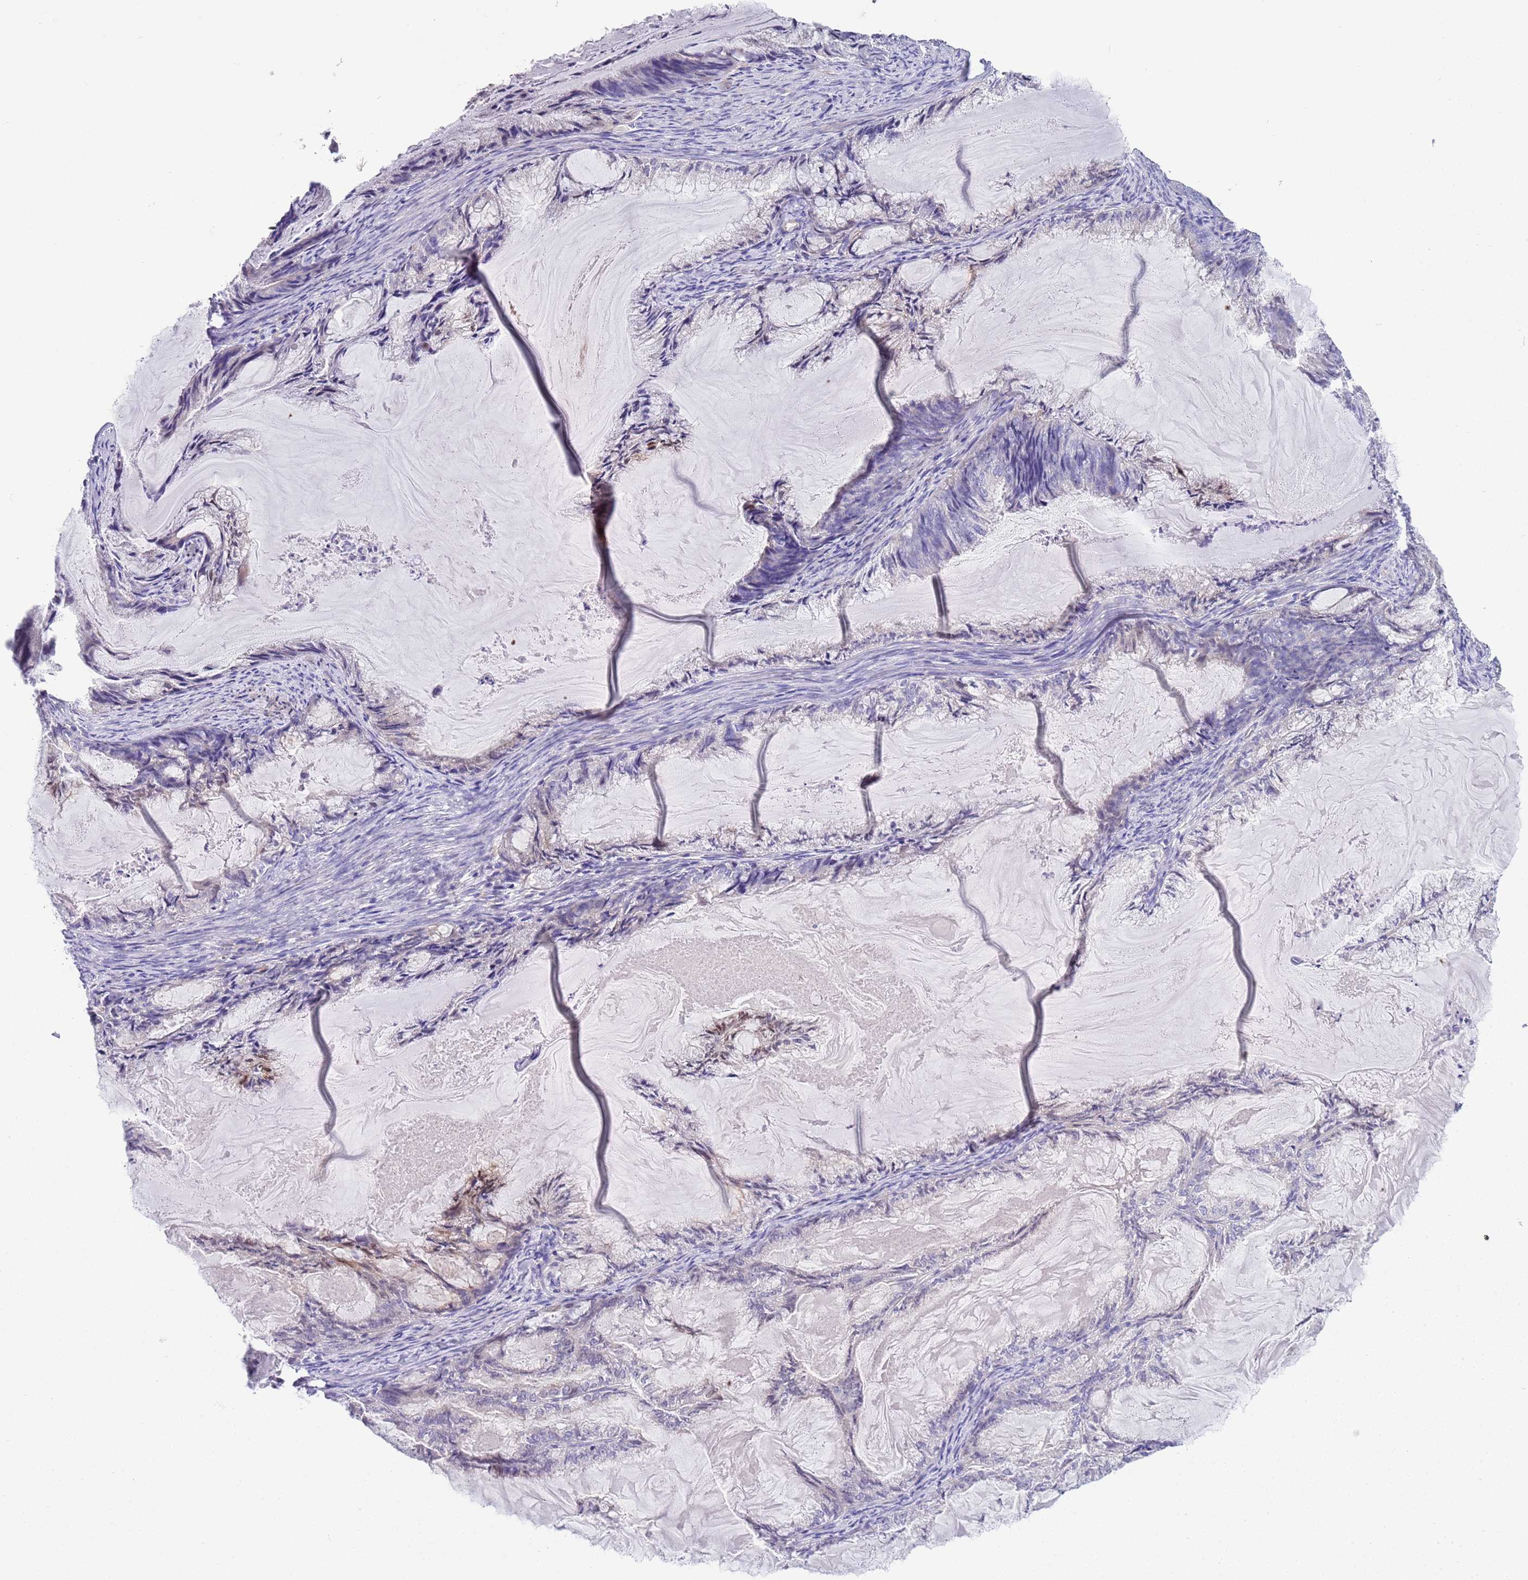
{"staining": {"intensity": "negative", "quantity": "none", "location": "none"}, "tissue": "endometrial cancer", "cell_type": "Tumor cells", "image_type": "cancer", "snomed": [{"axis": "morphology", "description": "Adenocarcinoma, NOS"}, {"axis": "topography", "description": "Endometrium"}], "caption": "Human adenocarcinoma (endometrial) stained for a protein using IHC exhibits no positivity in tumor cells.", "gene": "BRMS1L", "patient": {"sex": "female", "age": 86}}